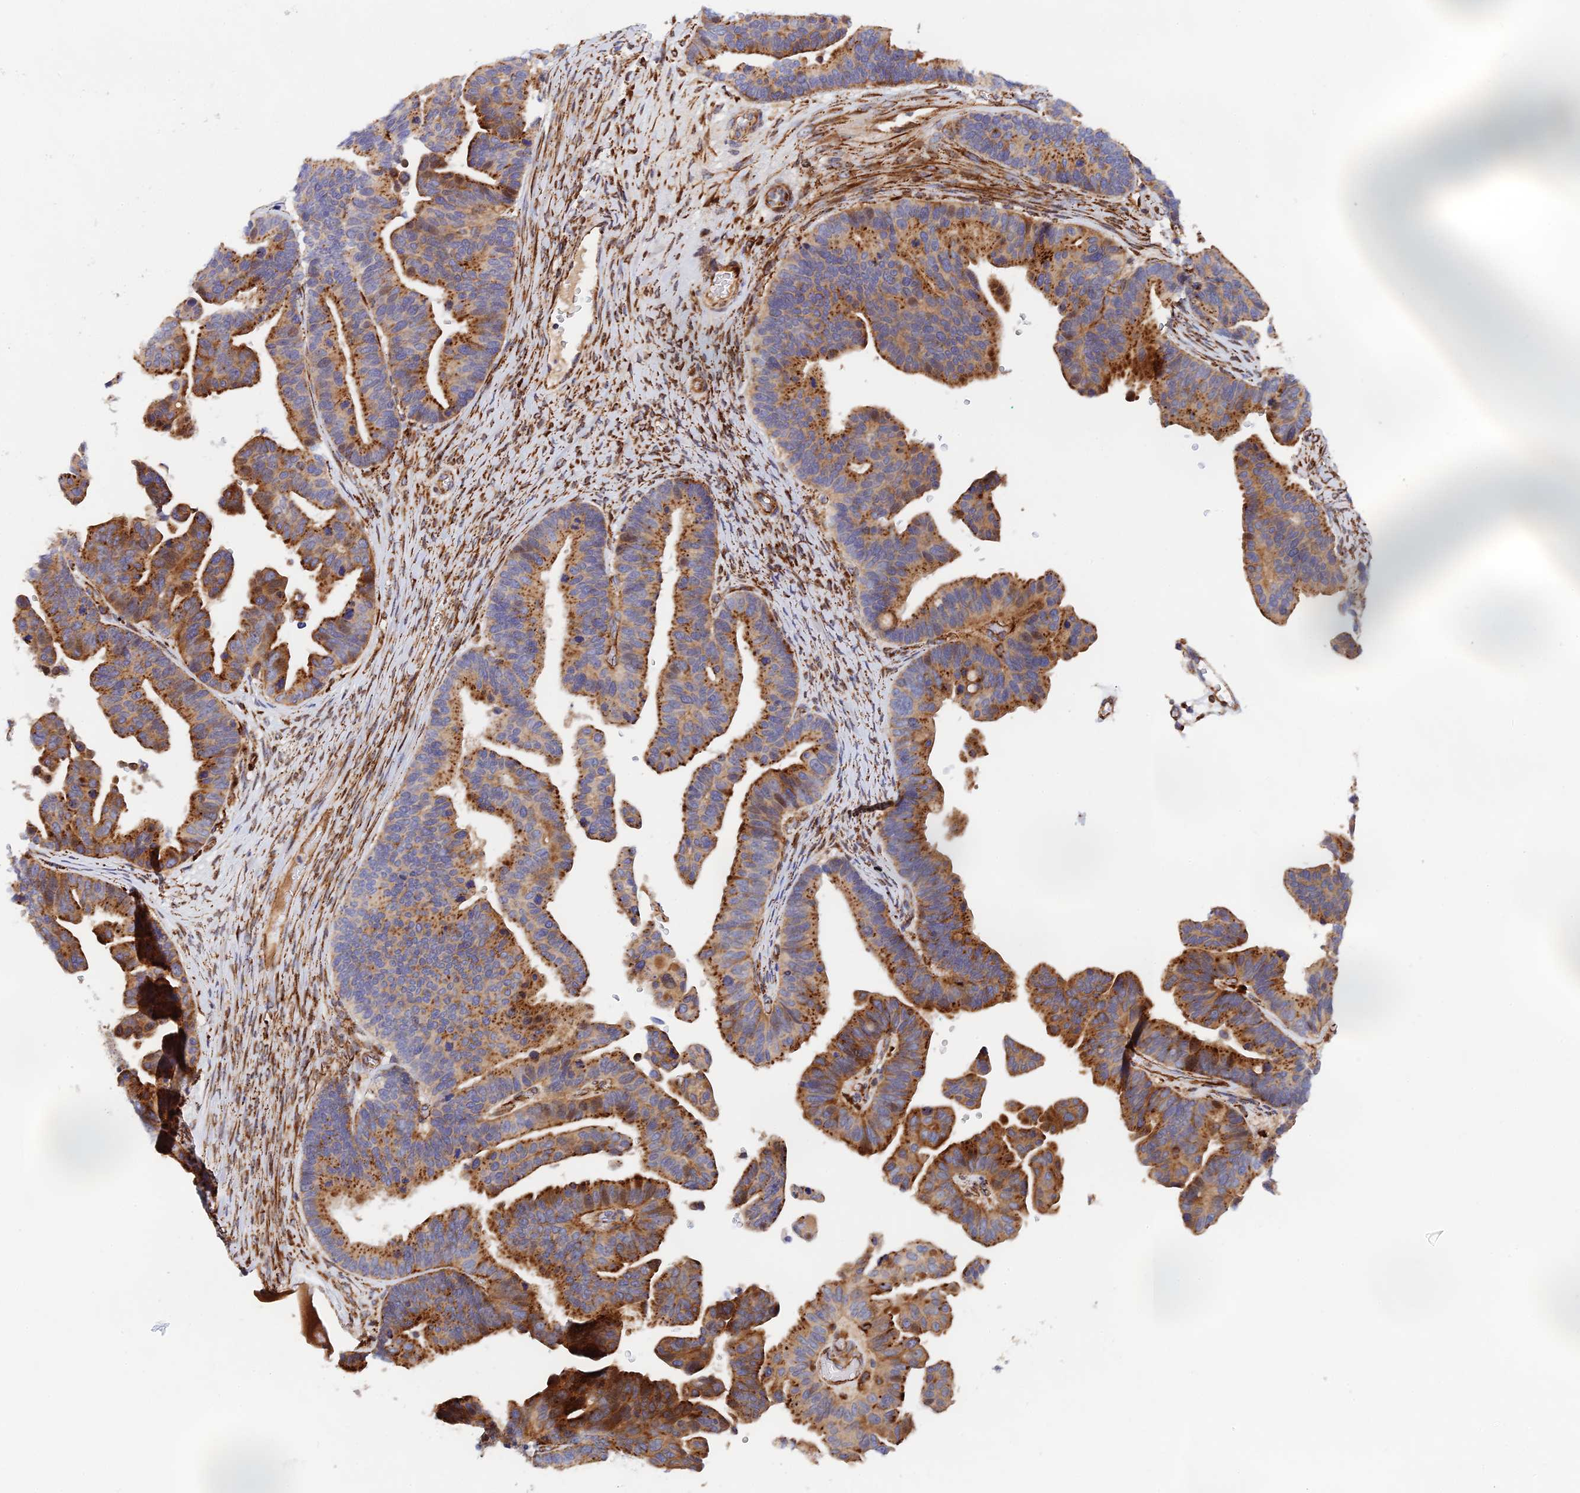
{"staining": {"intensity": "moderate", "quantity": ">75%", "location": "cytoplasmic/membranous"}, "tissue": "ovarian cancer", "cell_type": "Tumor cells", "image_type": "cancer", "snomed": [{"axis": "morphology", "description": "Cystadenocarcinoma, serous, NOS"}, {"axis": "topography", "description": "Ovary"}], "caption": "A brown stain shows moderate cytoplasmic/membranous expression of a protein in human serous cystadenocarcinoma (ovarian) tumor cells.", "gene": "PPP2R3C", "patient": {"sex": "female", "age": 56}}